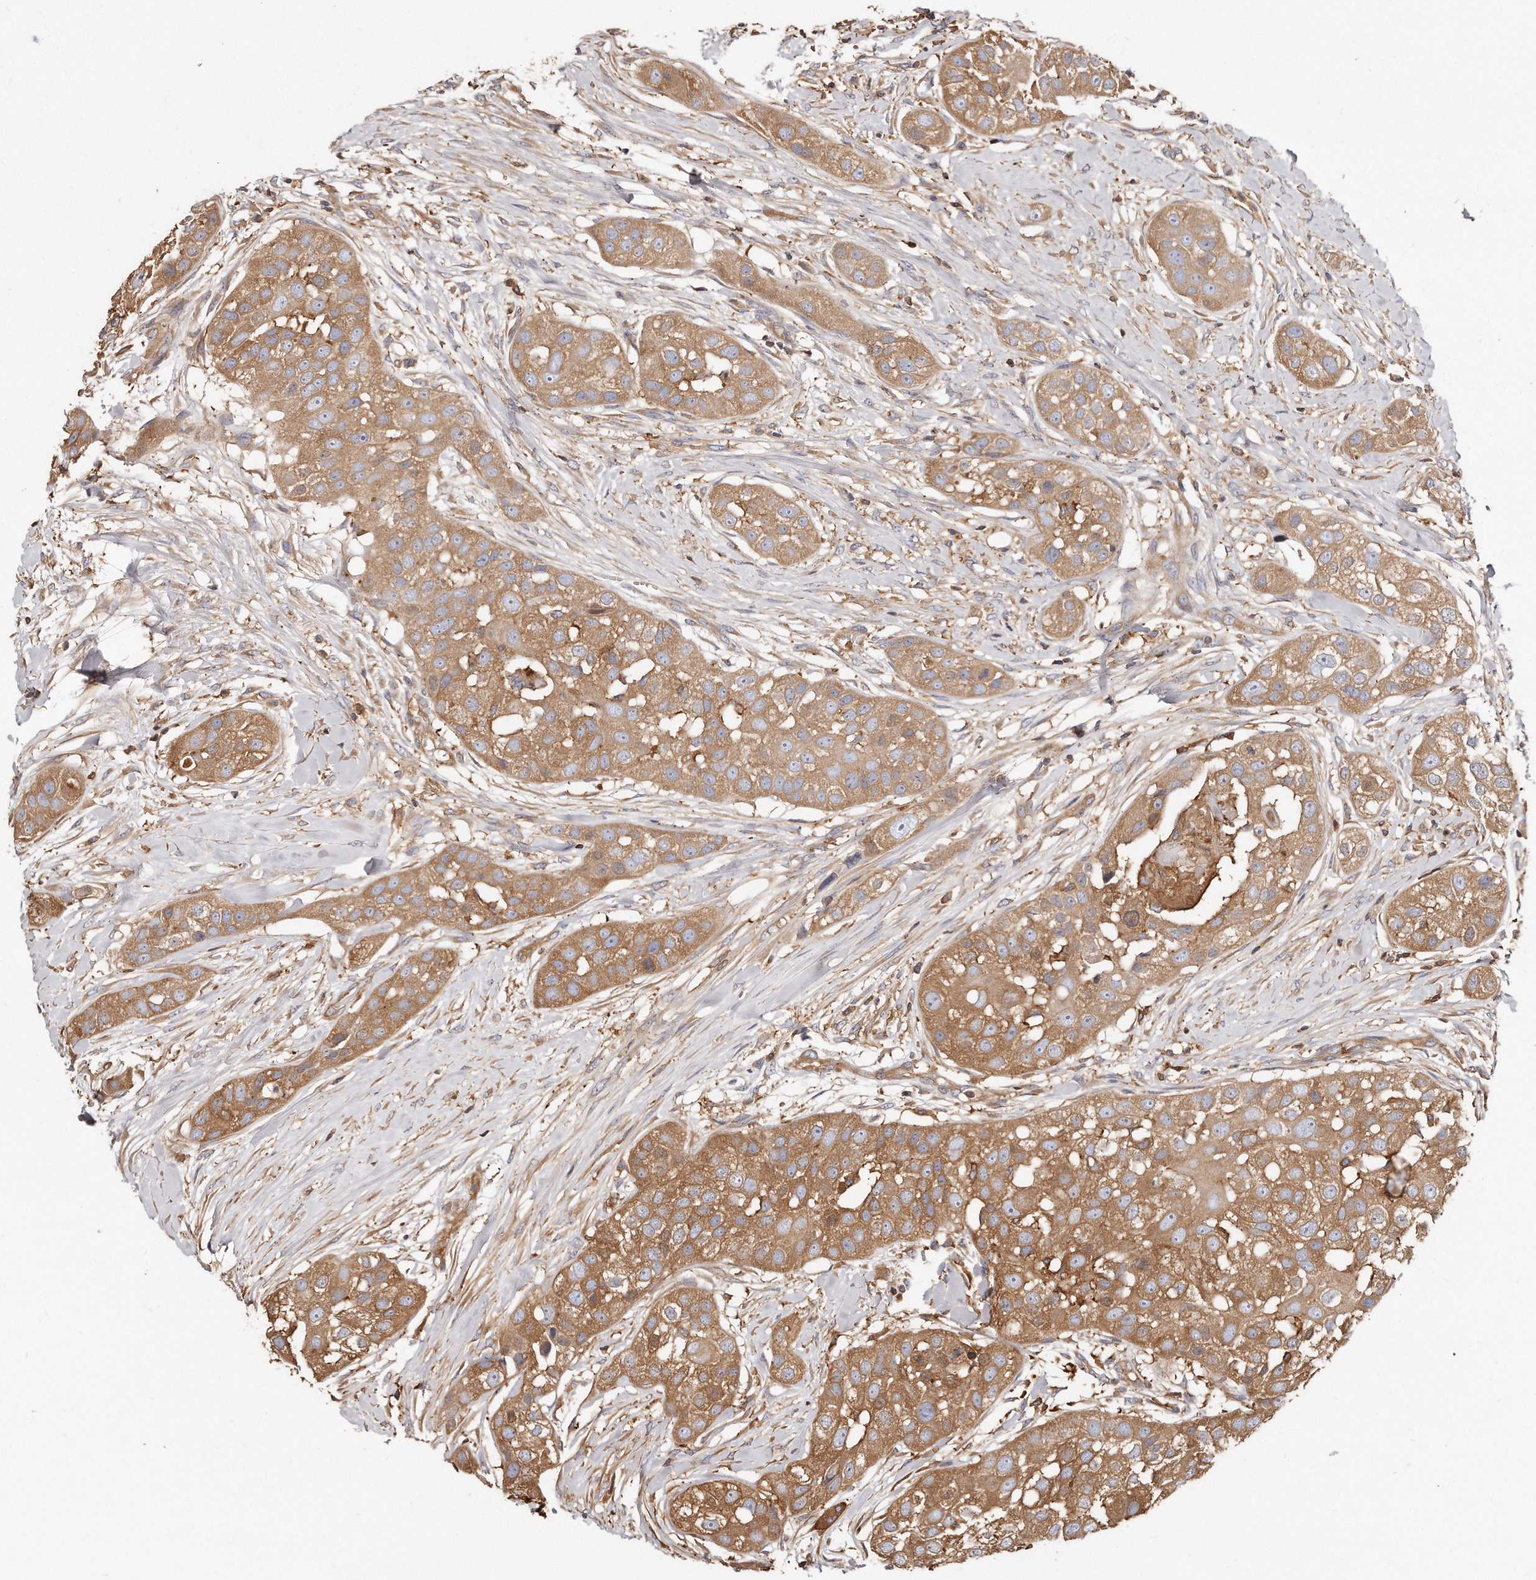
{"staining": {"intensity": "moderate", "quantity": ">75%", "location": "cytoplasmic/membranous"}, "tissue": "head and neck cancer", "cell_type": "Tumor cells", "image_type": "cancer", "snomed": [{"axis": "morphology", "description": "Normal tissue, NOS"}, {"axis": "morphology", "description": "Squamous cell carcinoma, NOS"}, {"axis": "topography", "description": "Skeletal muscle"}, {"axis": "topography", "description": "Head-Neck"}], "caption": "The histopathology image demonstrates immunohistochemical staining of head and neck squamous cell carcinoma. There is moderate cytoplasmic/membranous positivity is identified in about >75% of tumor cells.", "gene": "CAP1", "patient": {"sex": "male", "age": 51}}